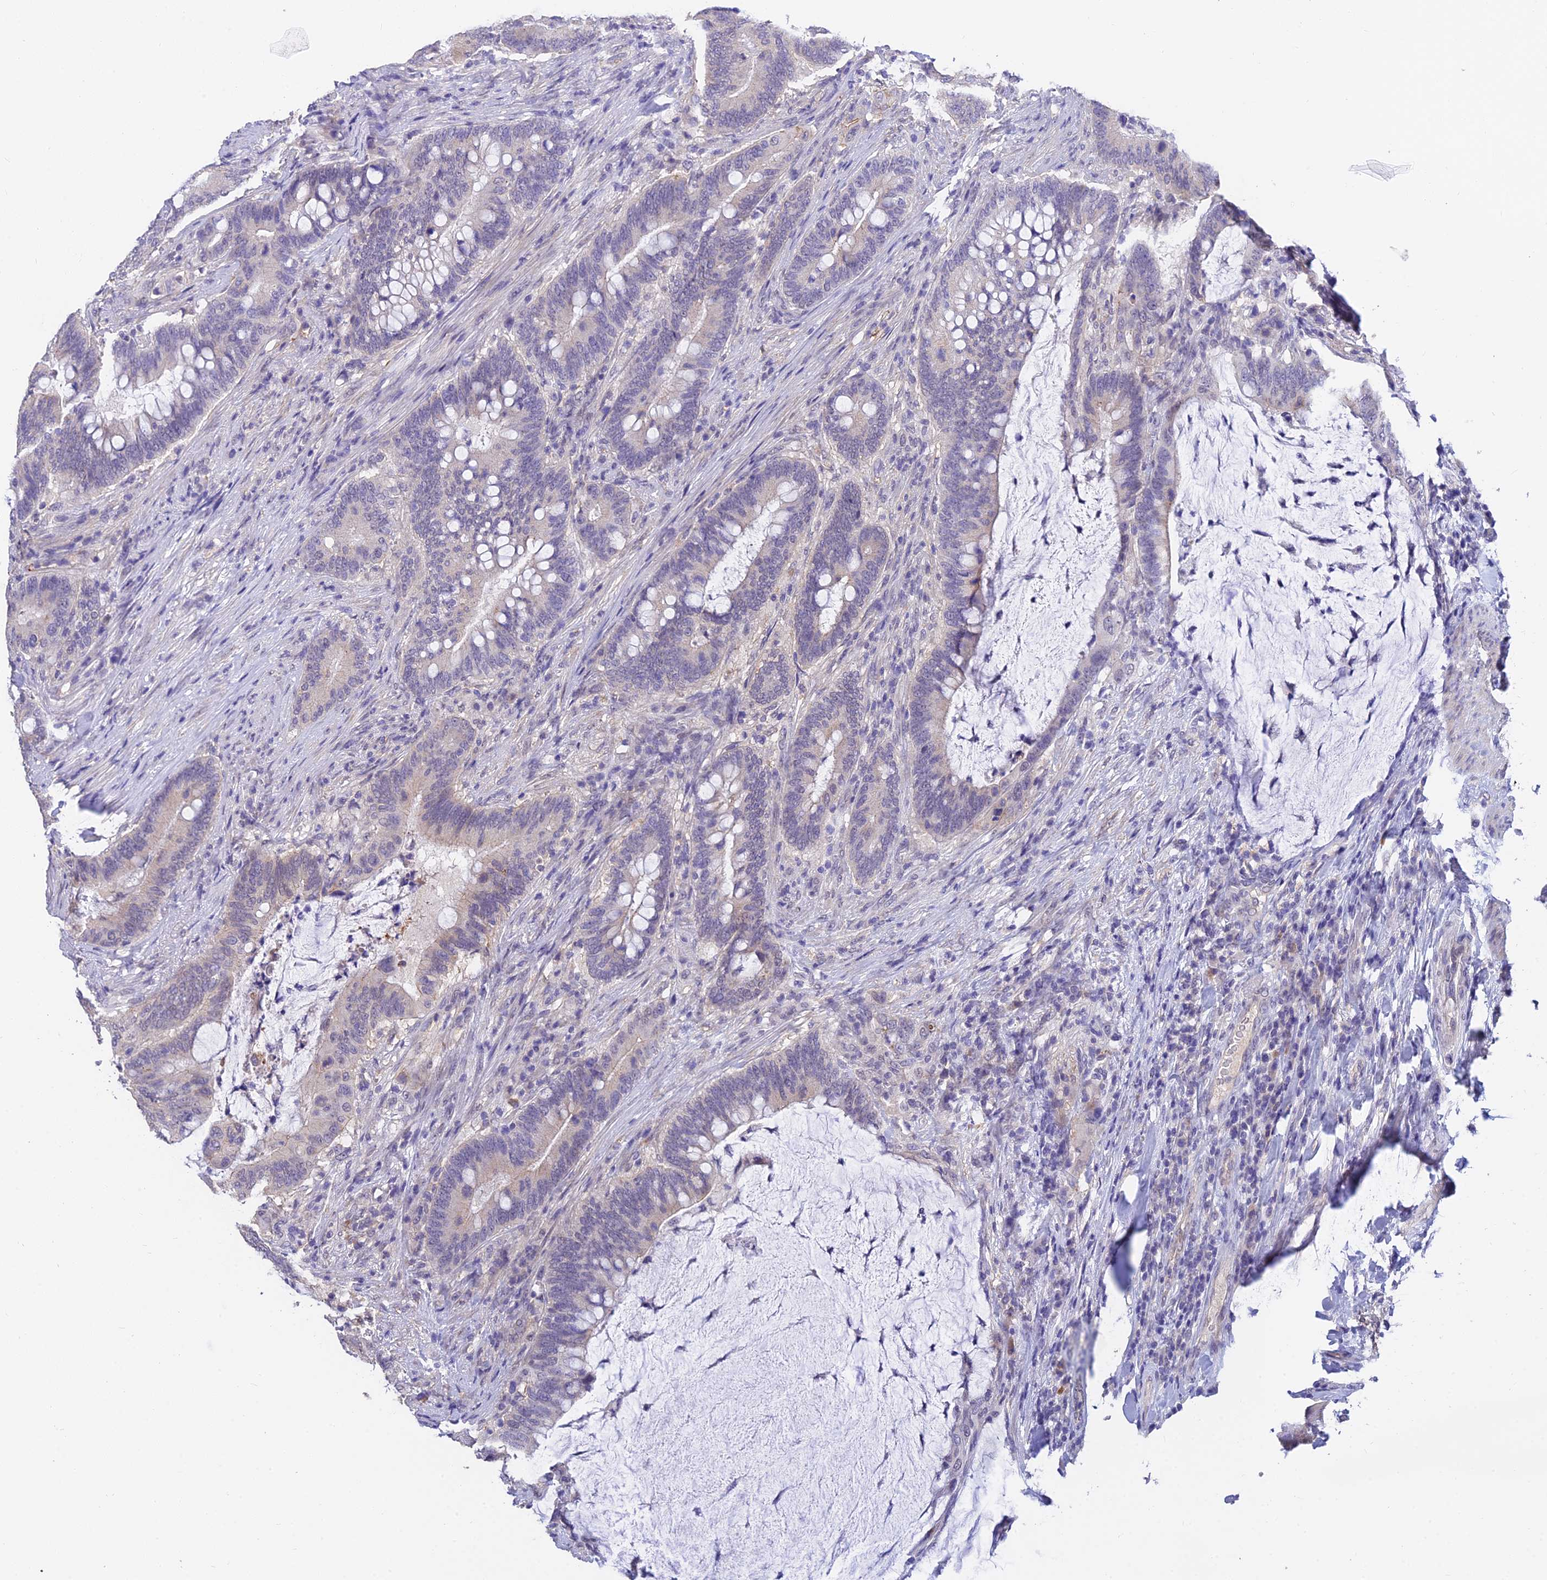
{"staining": {"intensity": "negative", "quantity": "none", "location": "none"}, "tissue": "colorectal cancer", "cell_type": "Tumor cells", "image_type": "cancer", "snomed": [{"axis": "morphology", "description": "Adenocarcinoma, NOS"}, {"axis": "topography", "description": "Colon"}], "caption": "Immunohistochemistry of adenocarcinoma (colorectal) shows no expression in tumor cells.", "gene": "HOXB1", "patient": {"sex": "female", "age": 66}}